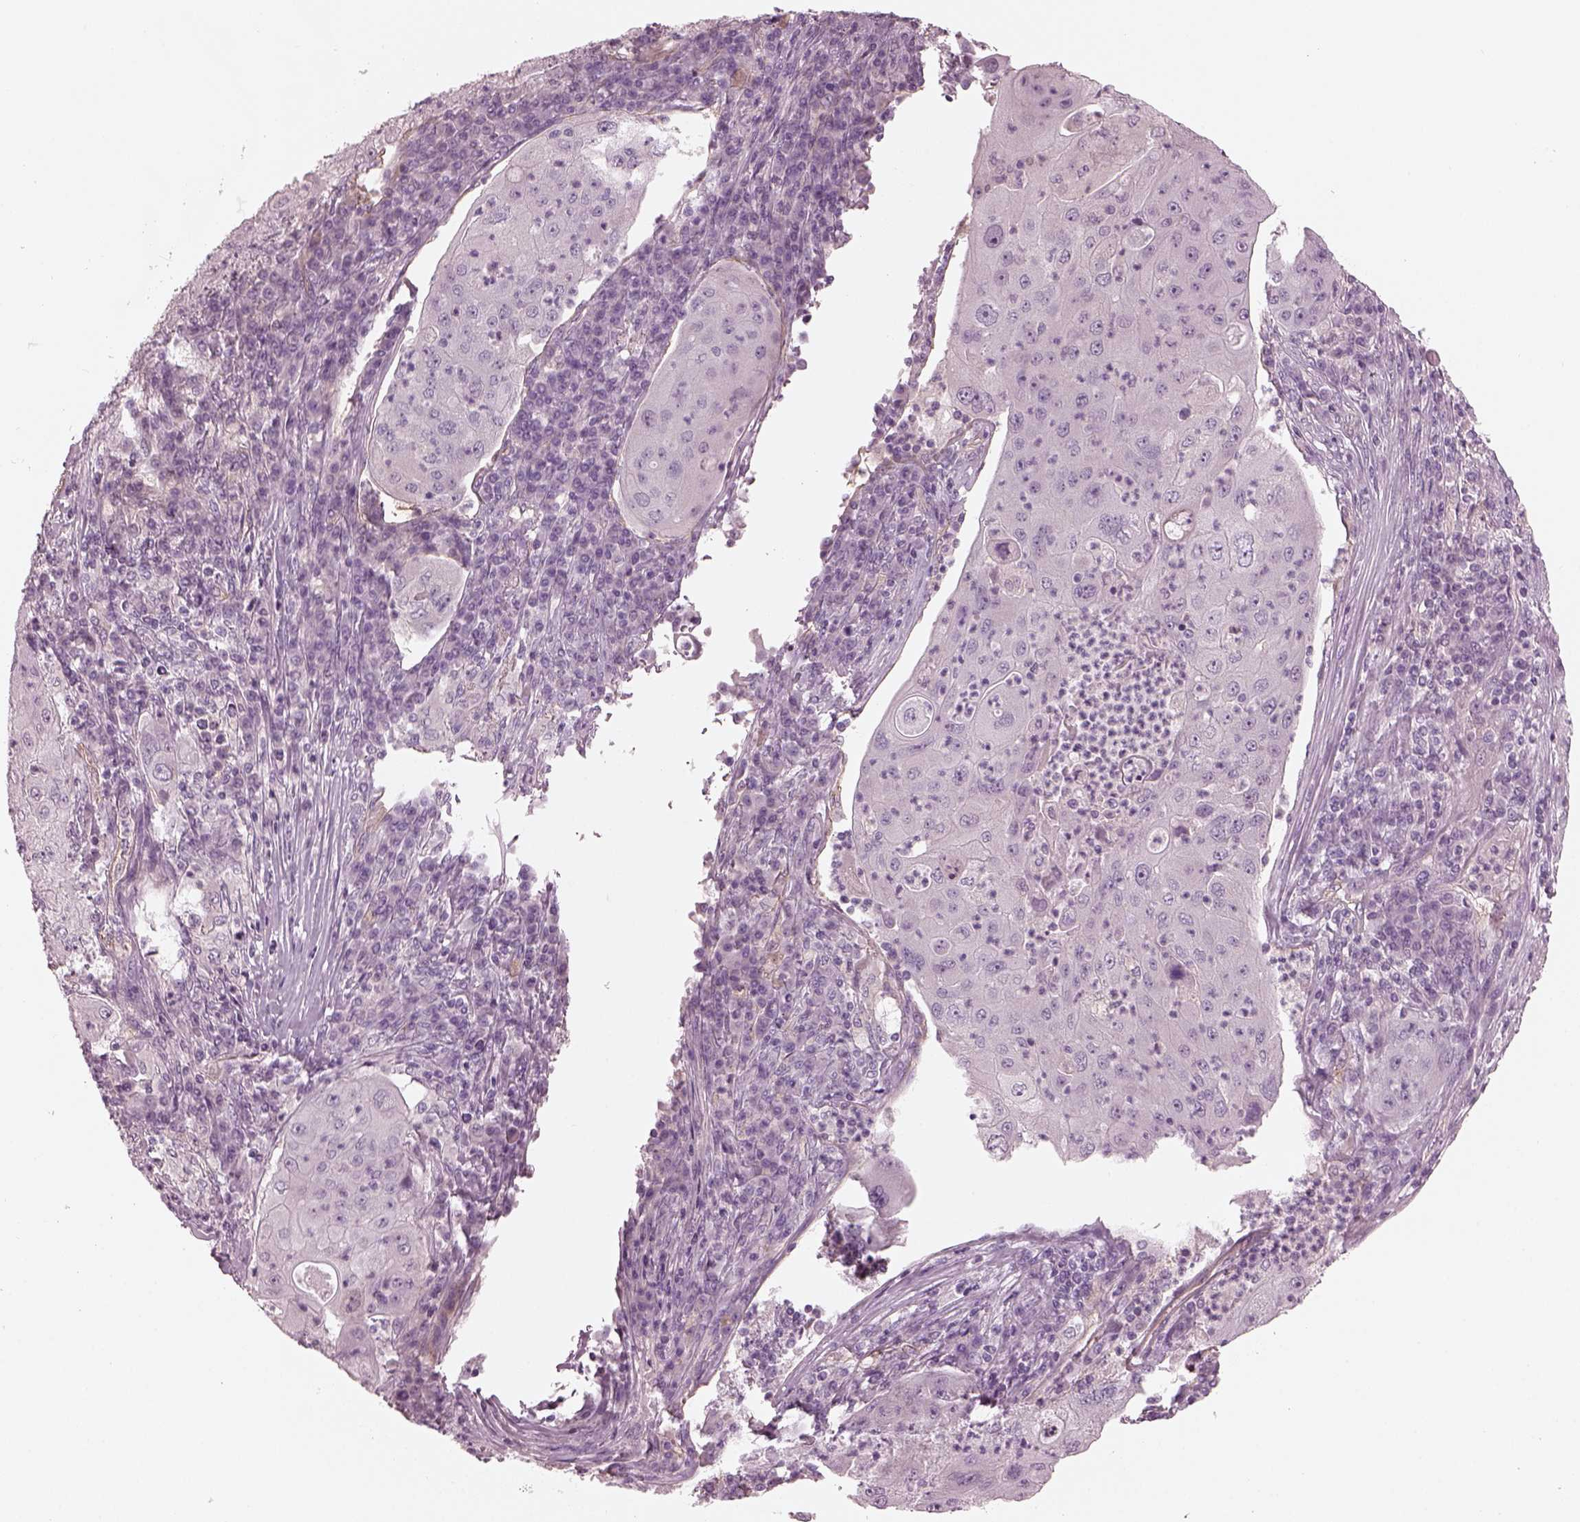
{"staining": {"intensity": "negative", "quantity": "none", "location": "none"}, "tissue": "lung cancer", "cell_type": "Tumor cells", "image_type": "cancer", "snomed": [{"axis": "morphology", "description": "Squamous cell carcinoma, NOS"}, {"axis": "topography", "description": "Lung"}], "caption": "High power microscopy image of an IHC photomicrograph of lung cancer, revealing no significant positivity in tumor cells.", "gene": "EIF4E1B", "patient": {"sex": "female", "age": 59}}